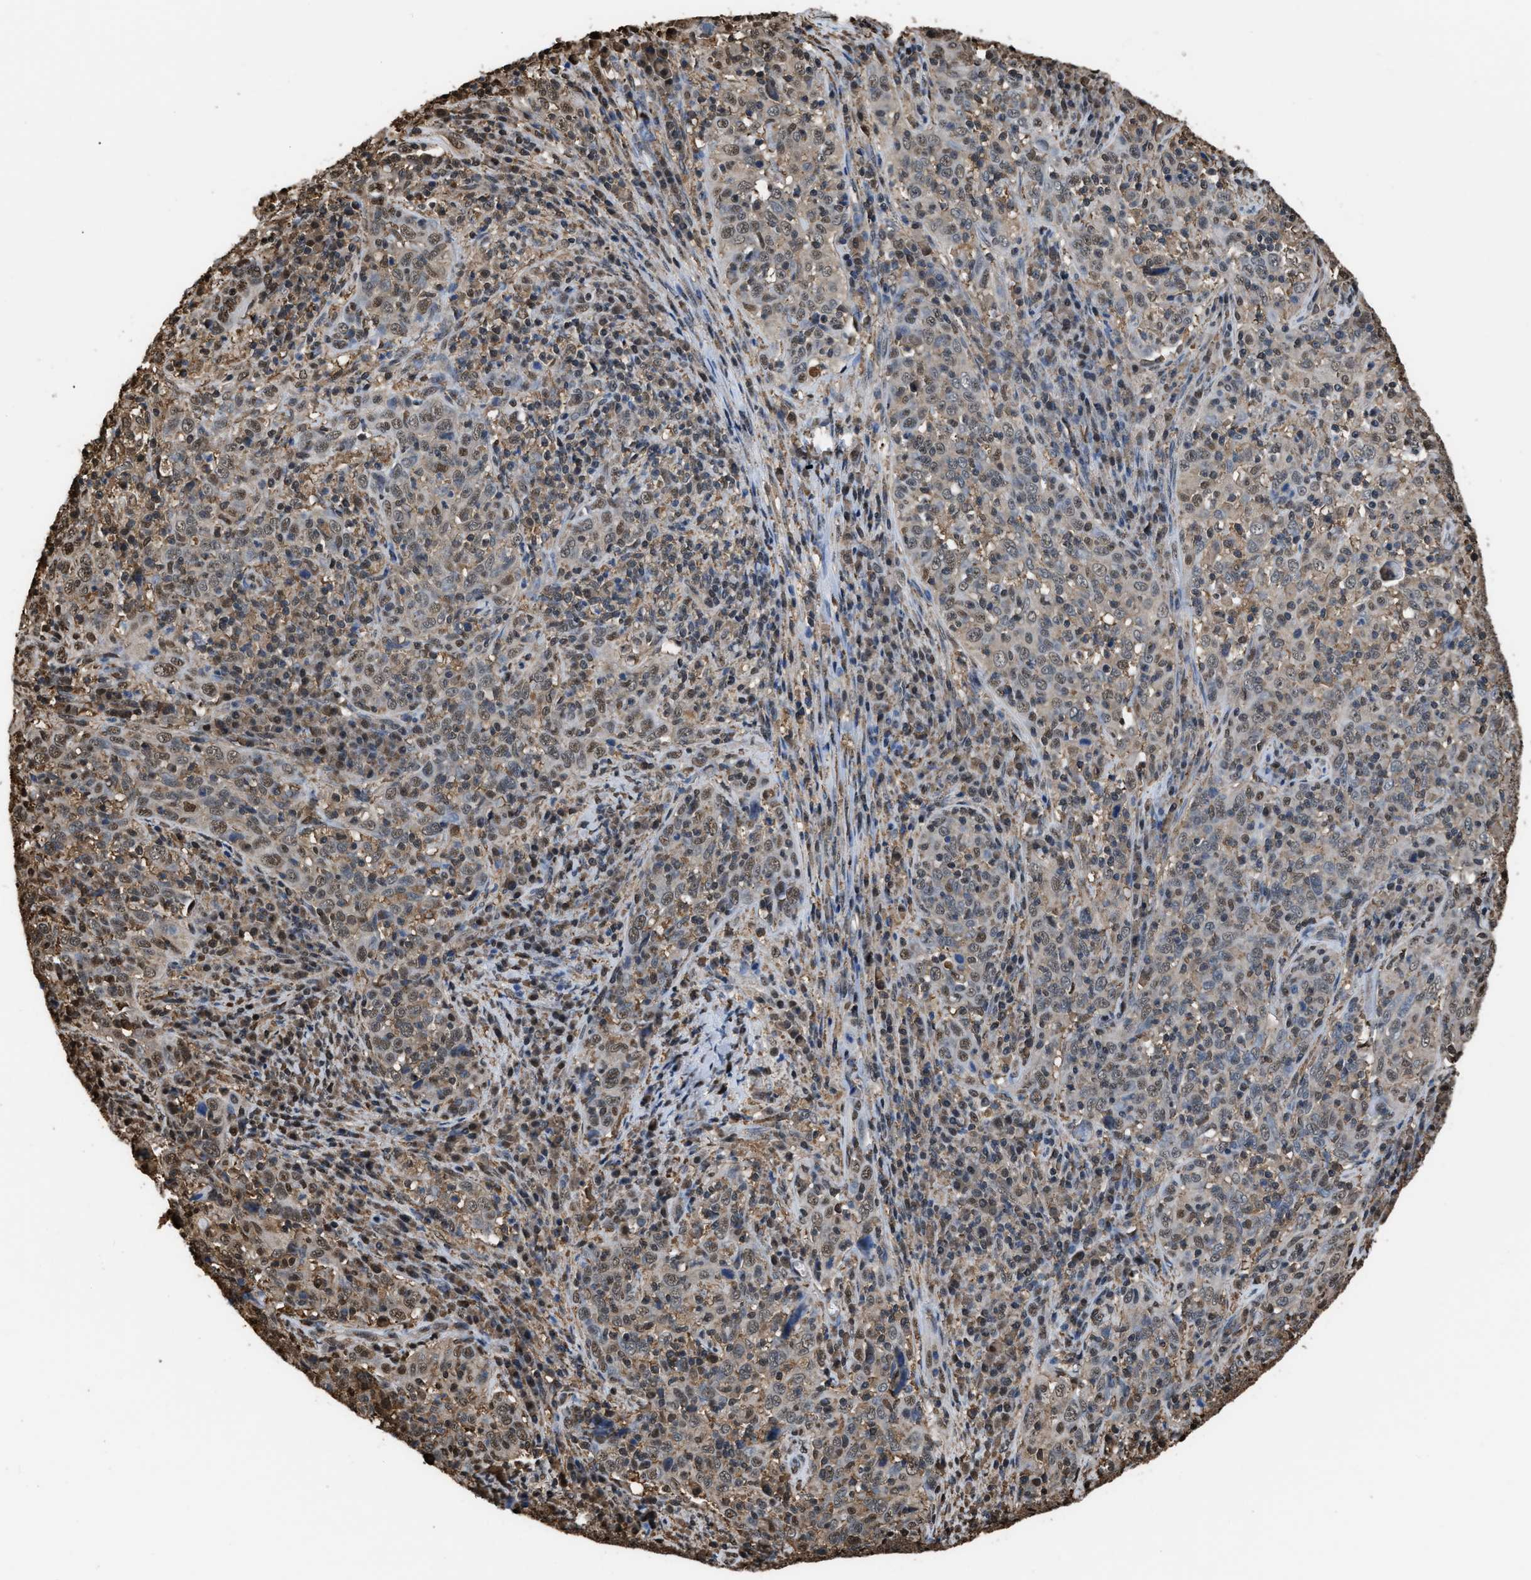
{"staining": {"intensity": "weak", "quantity": ">75%", "location": "nuclear"}, "tissue": "cervical cancer", "cell_type": "Tumor cells", "image_type": "cancer", "snomed": [{"axis": "morphology", "description": "Squamous cell carcinoma, NOS"}, {"axis": "topography", "description": "Cervix"}], "caption": "This is an image of immunohistochemistry (IHC) staining of cervical cancer, which shows weak staining in the nuclear of tumor cells.", "gene": "FNTA", "patient": {"sex": "female", "age": 46}}